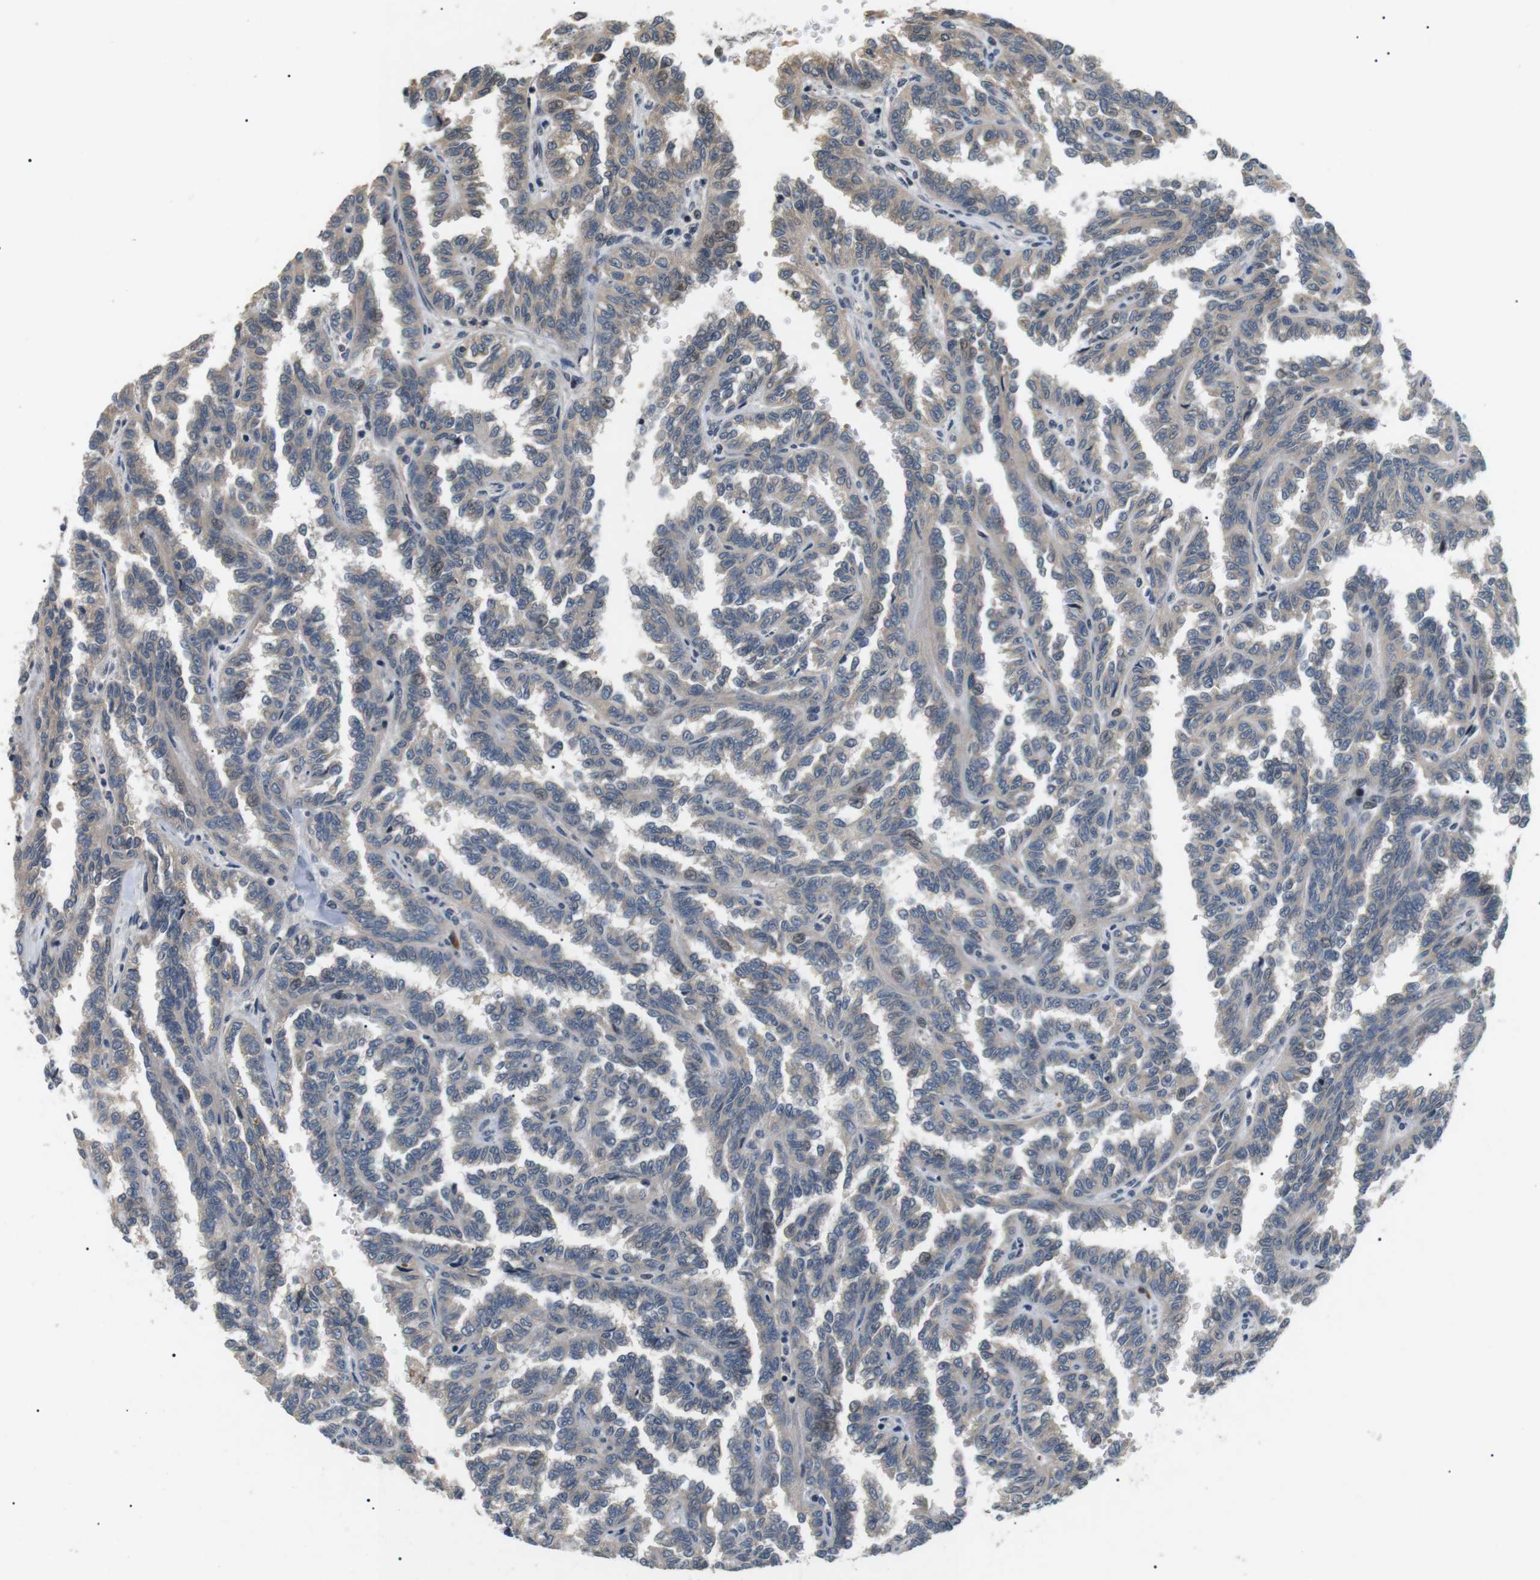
{"staining": {"intensity": "negative", "quantity": "none", "location": "none"}, "tissue": "renal cancer", "cell_type": "Tumor cells", "image_type": "cancer", "snomed": [{"axis": "morphology", "description": "Inflammation, NOS"}, {"axis": "morphology", "description": "Adenocarcinoma, NOS"}, {"axis": "topography", "description": "Kidney"}], "caption": "A micrograph of human adenocarcinoma (renal) is negative for staining in tumor cells.", "gene": "HSPA13", "patient": {"sex": "male", "age": 68}}